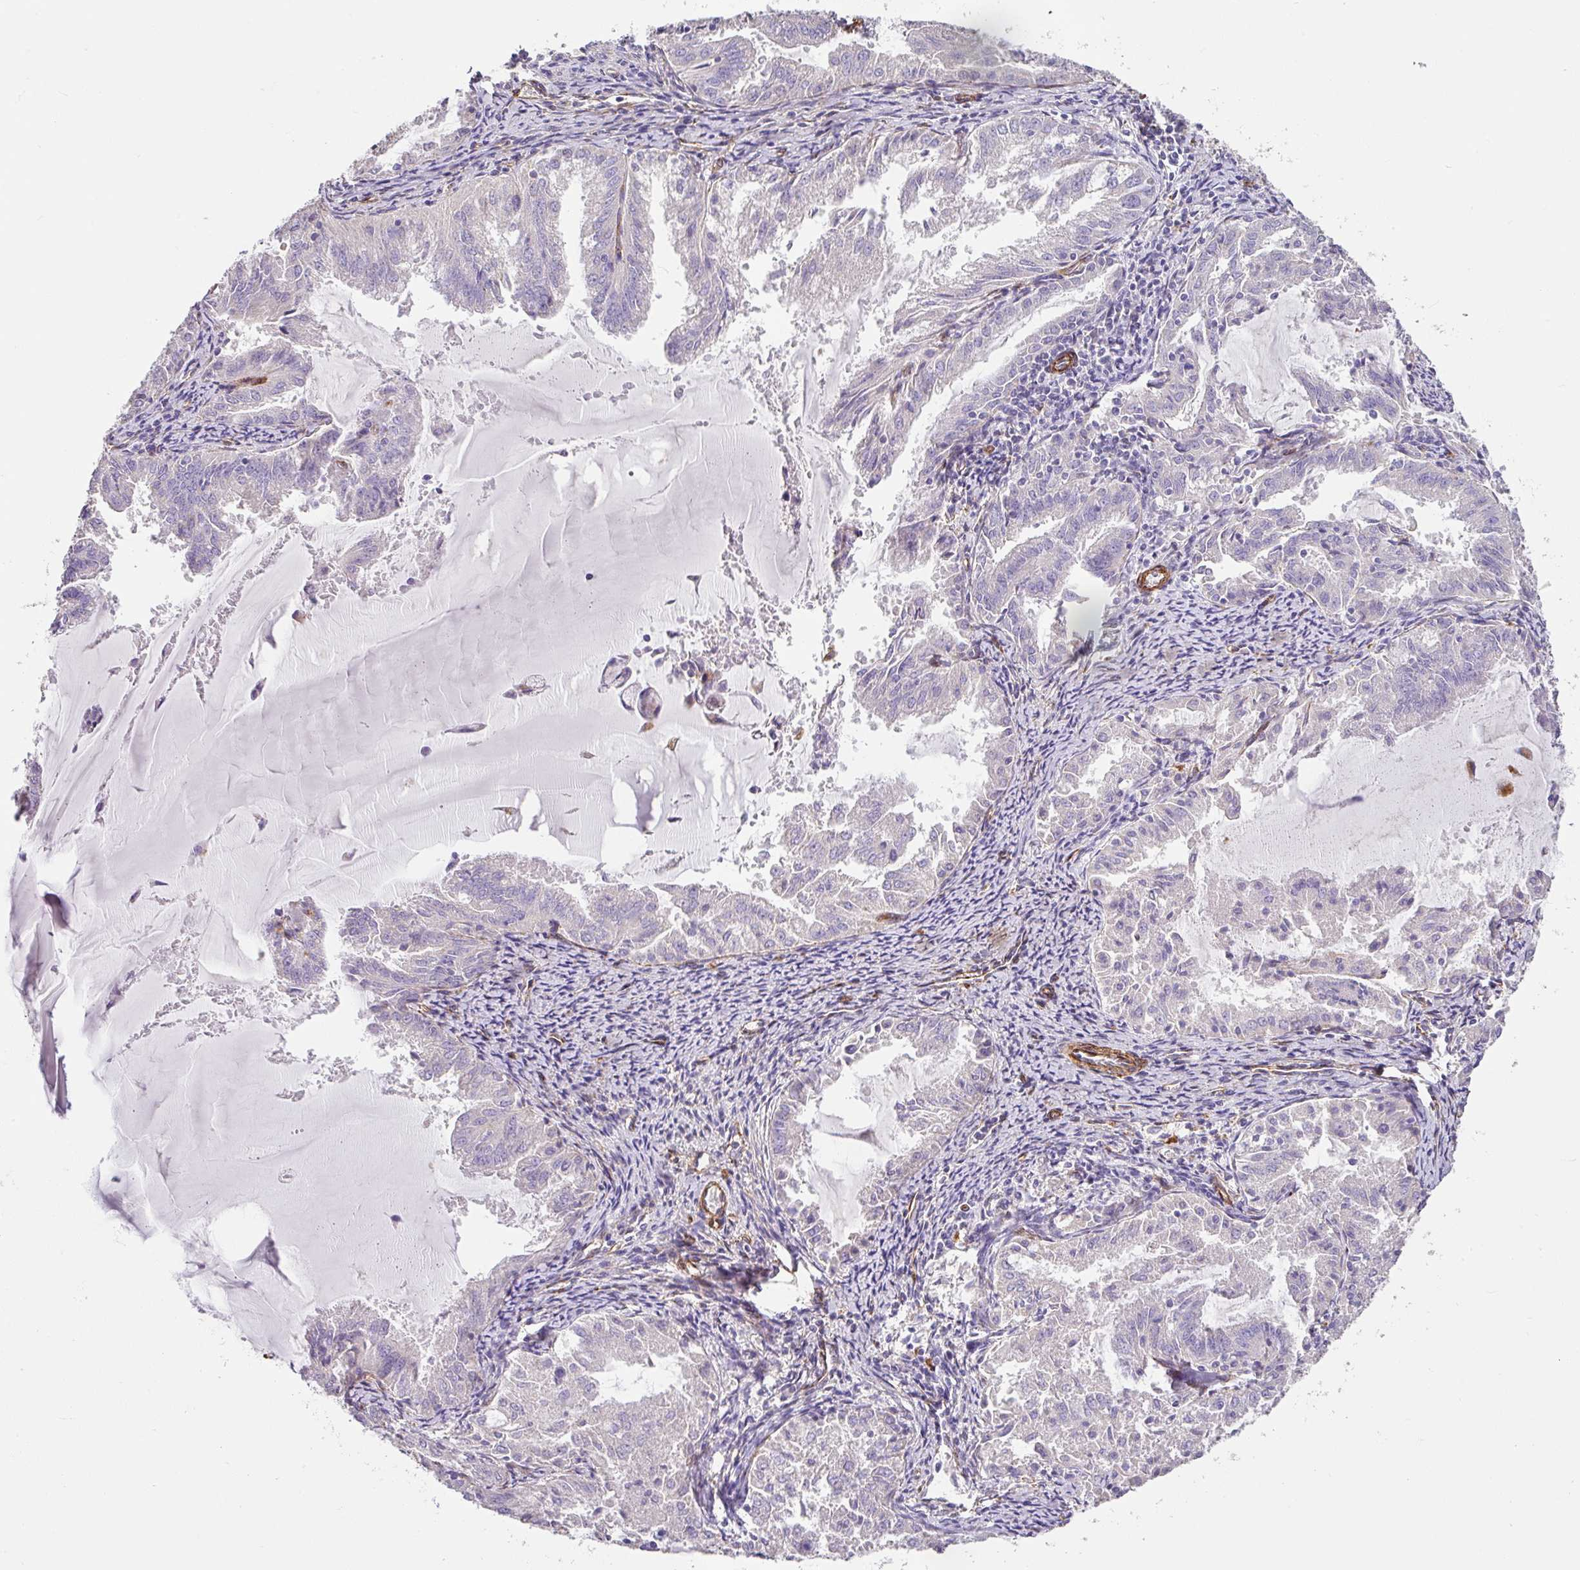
{"staining": {"intensity": "negative", "quantity": "none", "location": "none"}, "tissue": "endometrial cancer", "cell_type": "Tumor cells", "image_type": "cancer", "snomed": [{"axis": "morphology", "description": "Adenocarcinoma, NOS"}, {"axis": "topography", "description": "Endometrium"}], "caption": "DAB immunohistochemical staining of adenocarcinoma (endometrial) demonstrates no significant staining in tumor cells.", "gene": "SLC25A17", "patient": {"sex": "female", "age": 70}}